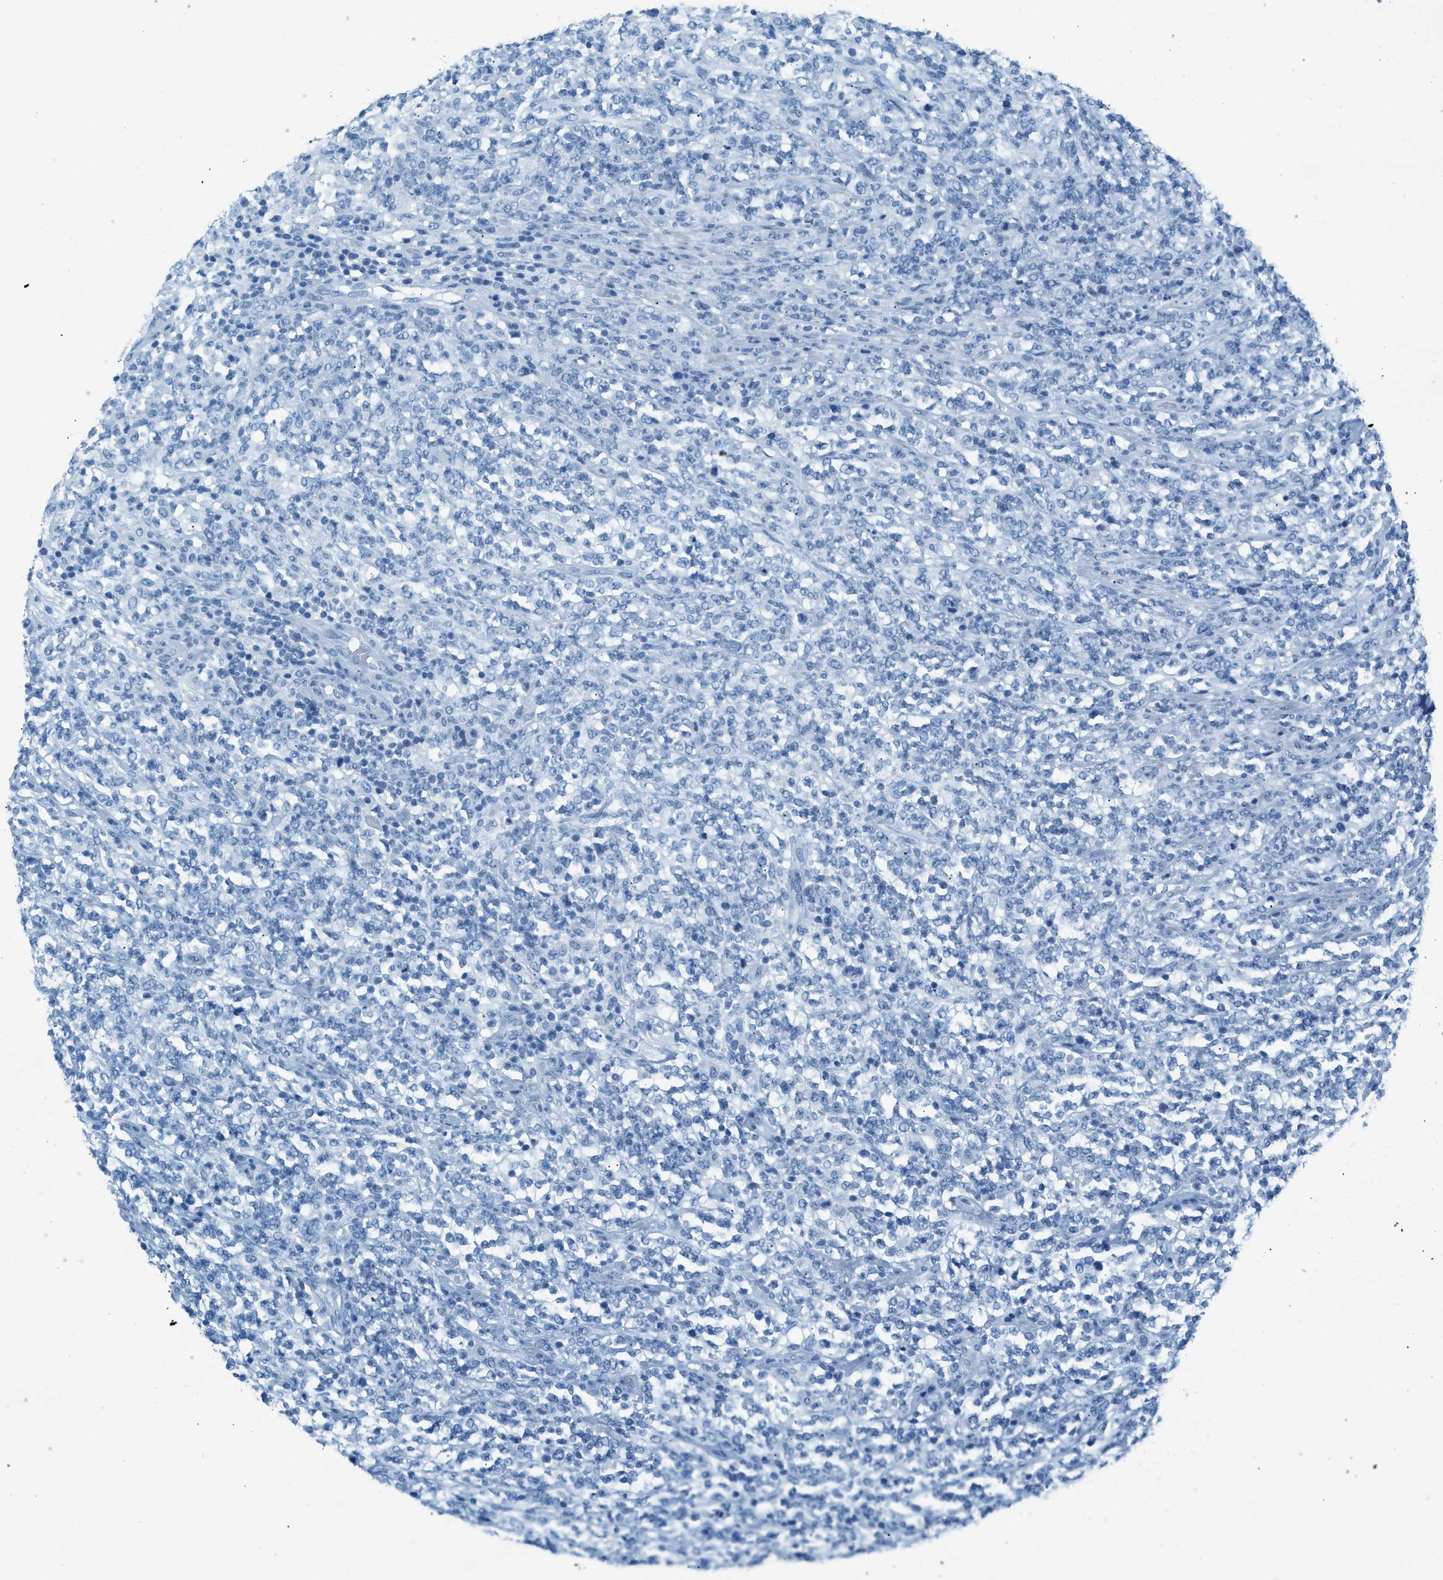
{"staining": {"intensity": "negative", "quantity": "none", "location": "none"}, "tissue": "lymphoma", "cell_type": "Tumor cells", "image_type": "cancer", "snomed": [{"axis": "morphology", "description": "Malignant lymphoma, non-Hodgkin's type, High grade"}, {"axis": "topography", "description": "Soft tissue"}], "caption": "Immunohistochemistry image of high-grade malignant lymphoma, non-Hodgkin's type stained for a protein (brown), which demonstrates no positivity in tumor cells.", "gene": "HHATL", "patient": {"sex": "male", "age": 18}}